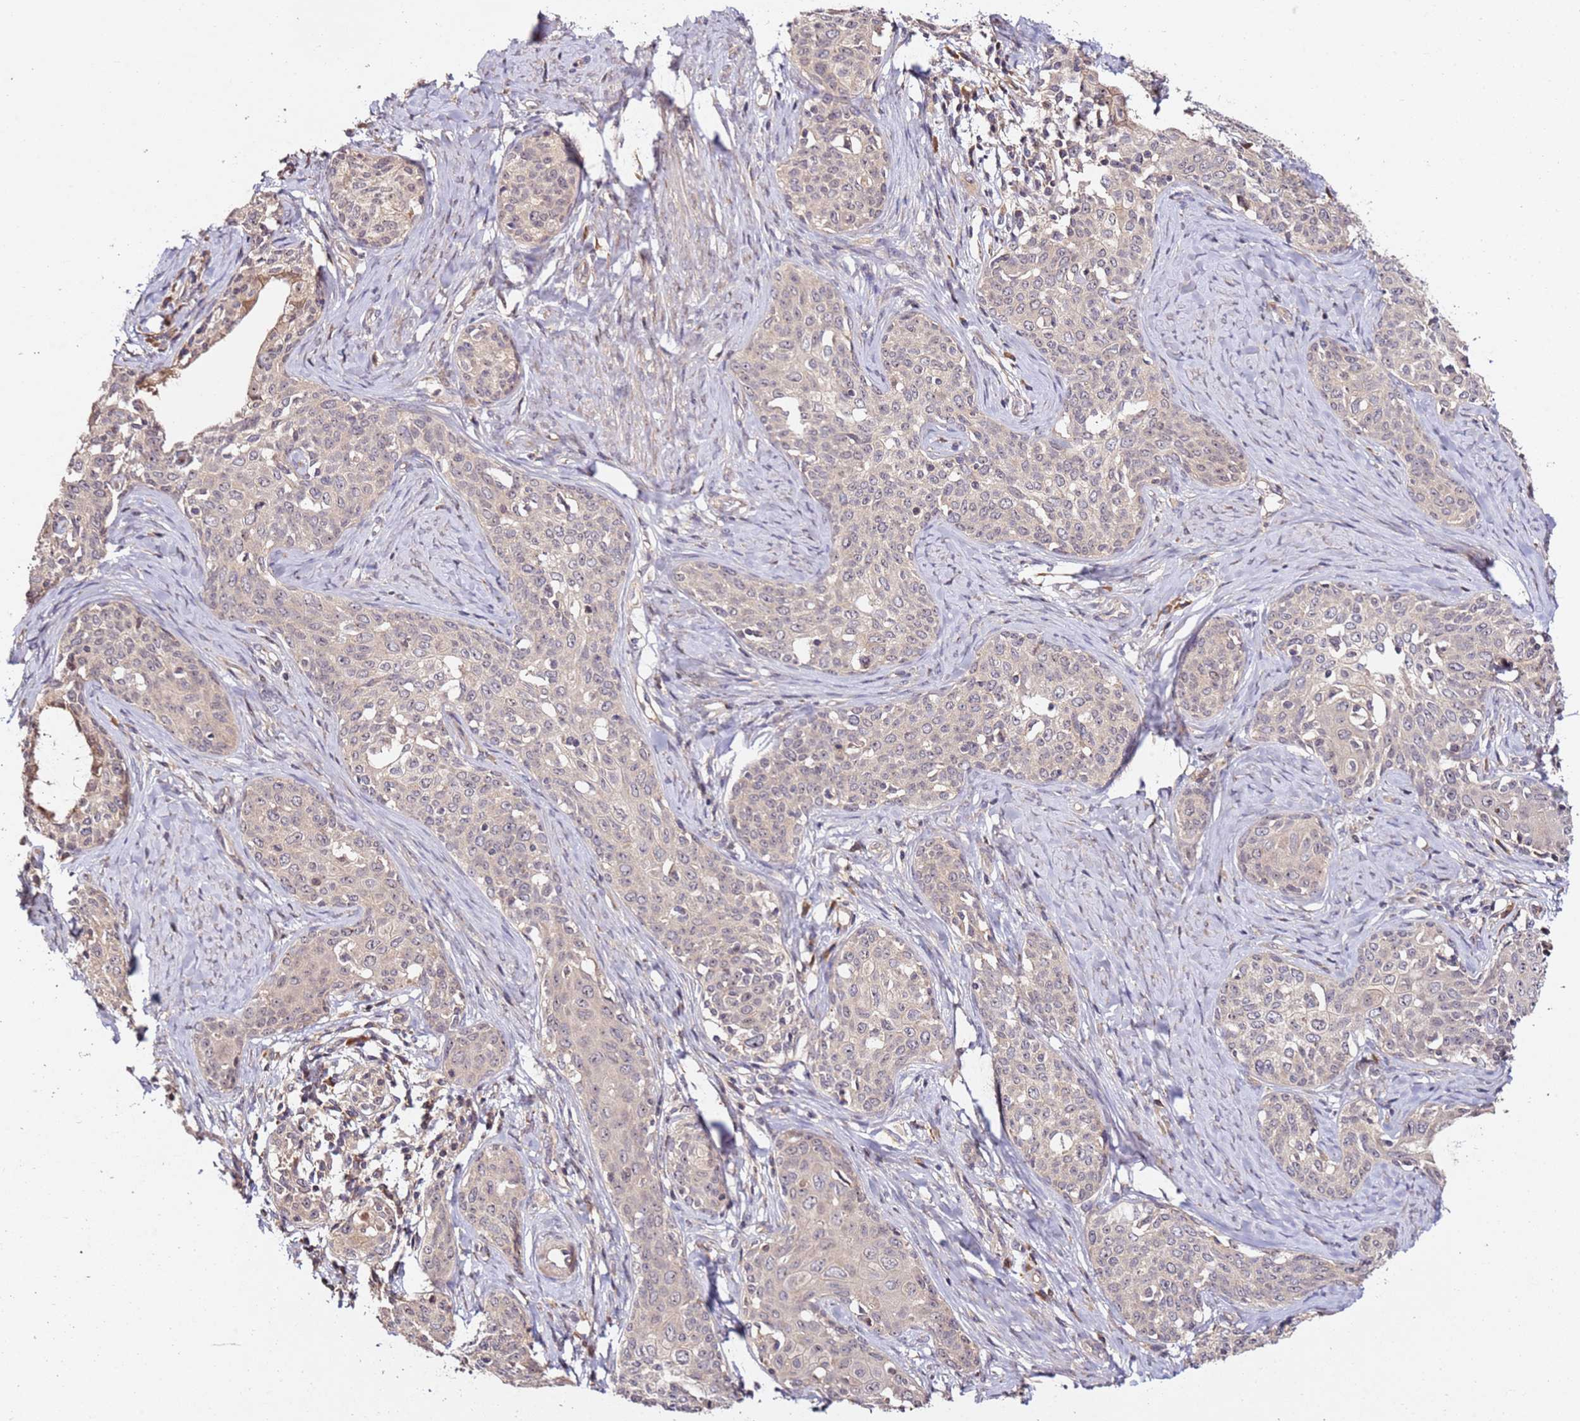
{"staining": {"intensity": "negative", "quantity": "none", "location": "none"}, "tissue": "cervical cancer", "cell_type": "Tumor cells", "image_type": "cancer", "snomed": [{"axis": "morphology", "description": "Squamous cell carcinoma, NOS"}, {"axis": "morphology", "description": "Adenocarcinoma, NOS"}, {"axis": "topography", "description": "Cervix"}], "caption": "There is no significant staining in tumor cells of cervical cancer.", "gene": "DDX27", "patient": {"sex": "female", "age": 52}}